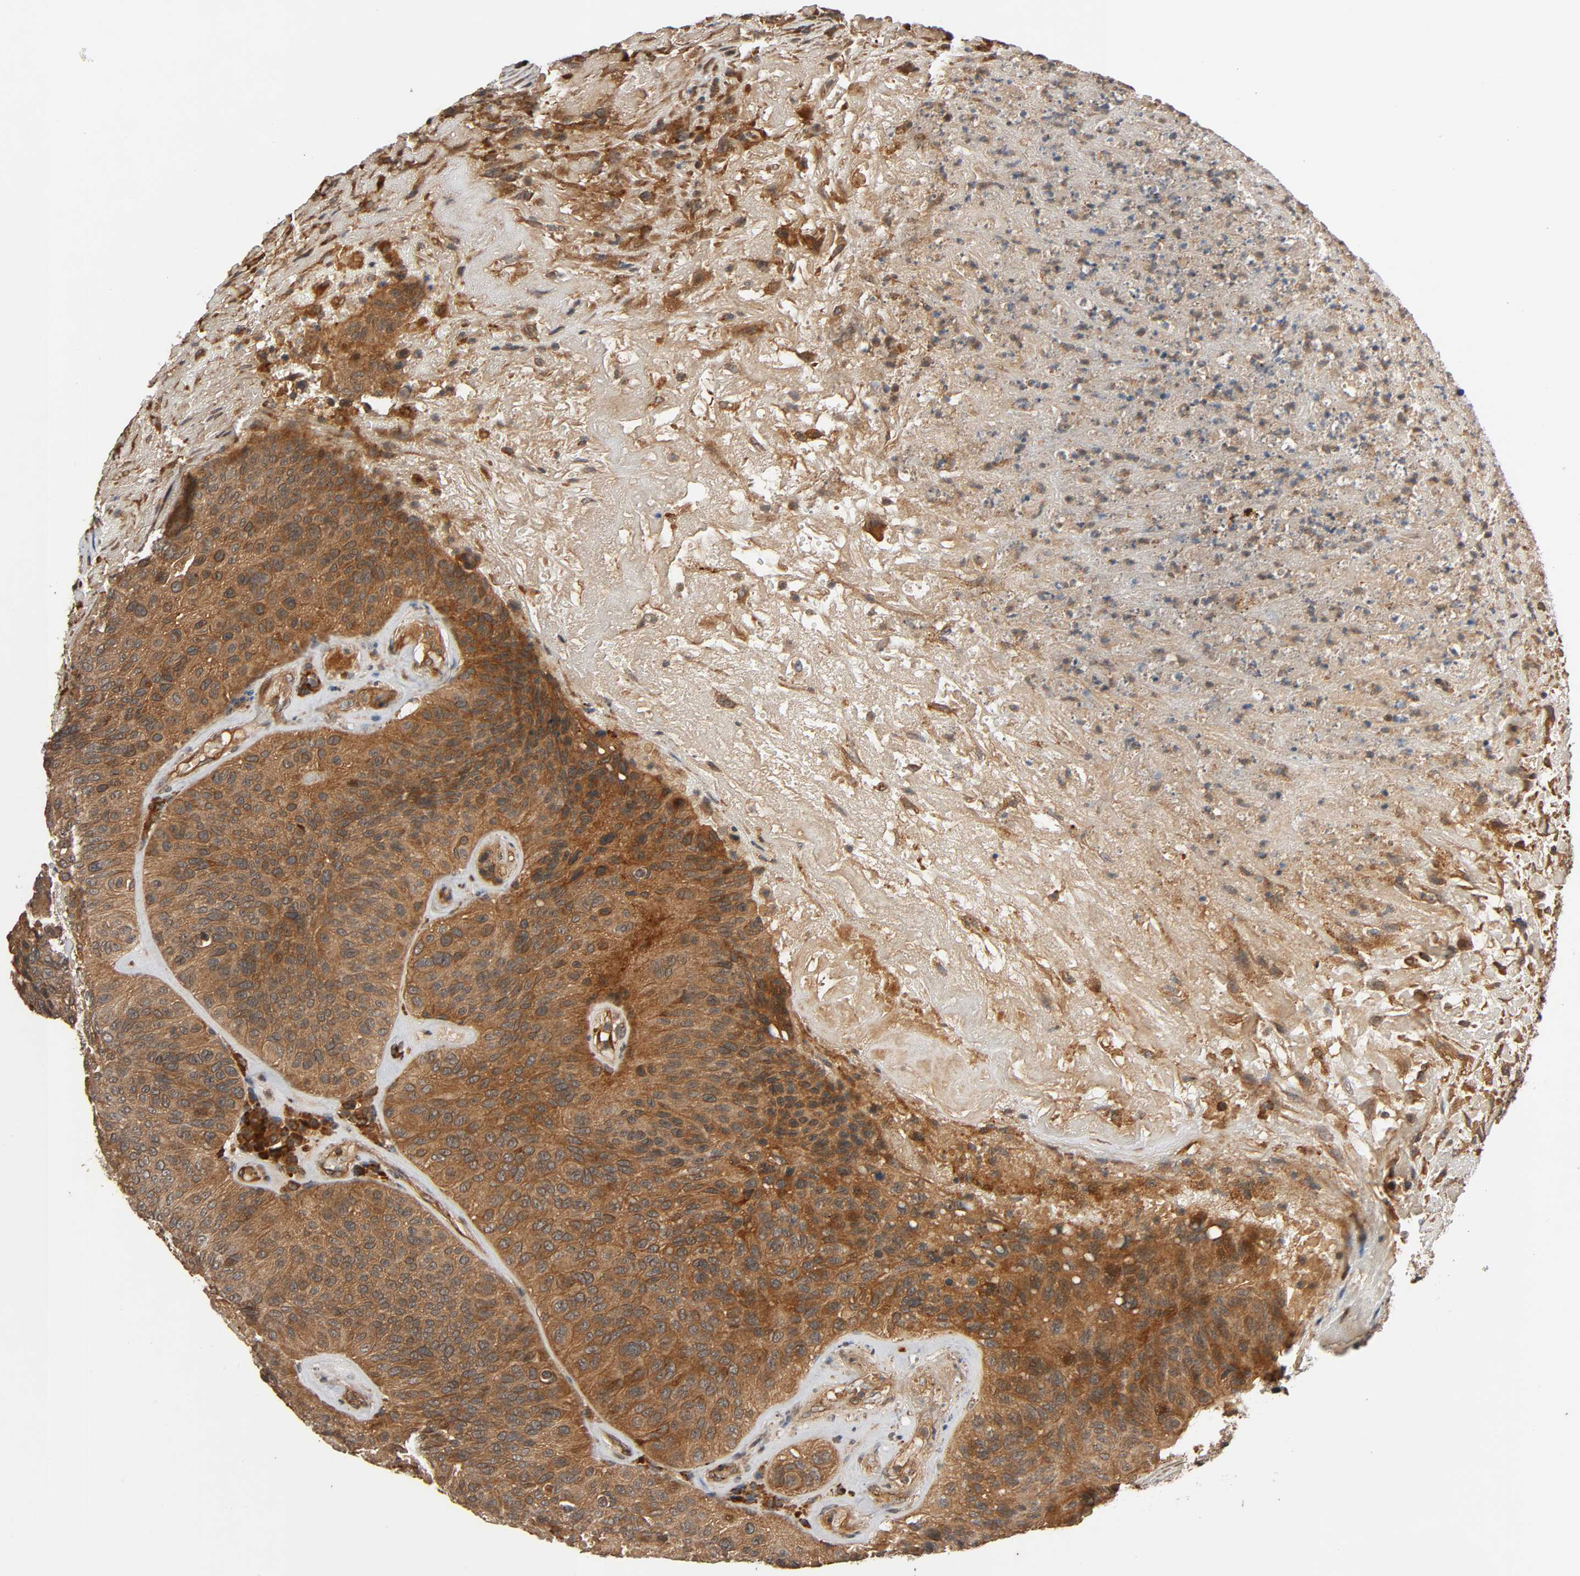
{"staining": {"intensity": "strong", "quantity": ">75%", "location": "cytoplasmic/membranous"}, "tissue": "urothelial cancer", "cell_type": "Tumor cells", "image_type": "cancer", "snomed": [{"axis": "morphology", "description": "Urothelial carcinoma, High grade"}, {"axis": "topography", "description": "Urinary bladder"}], "caption": "Urothelial cancer stained for a protein exhibits strong cytoplasmic/membranous positivity in tumor cells. The protein is shown in brown color, while the nuclei are stained blue.", "gene": "MAP3K8", "patient": {"sex": "male", "age": 66}}